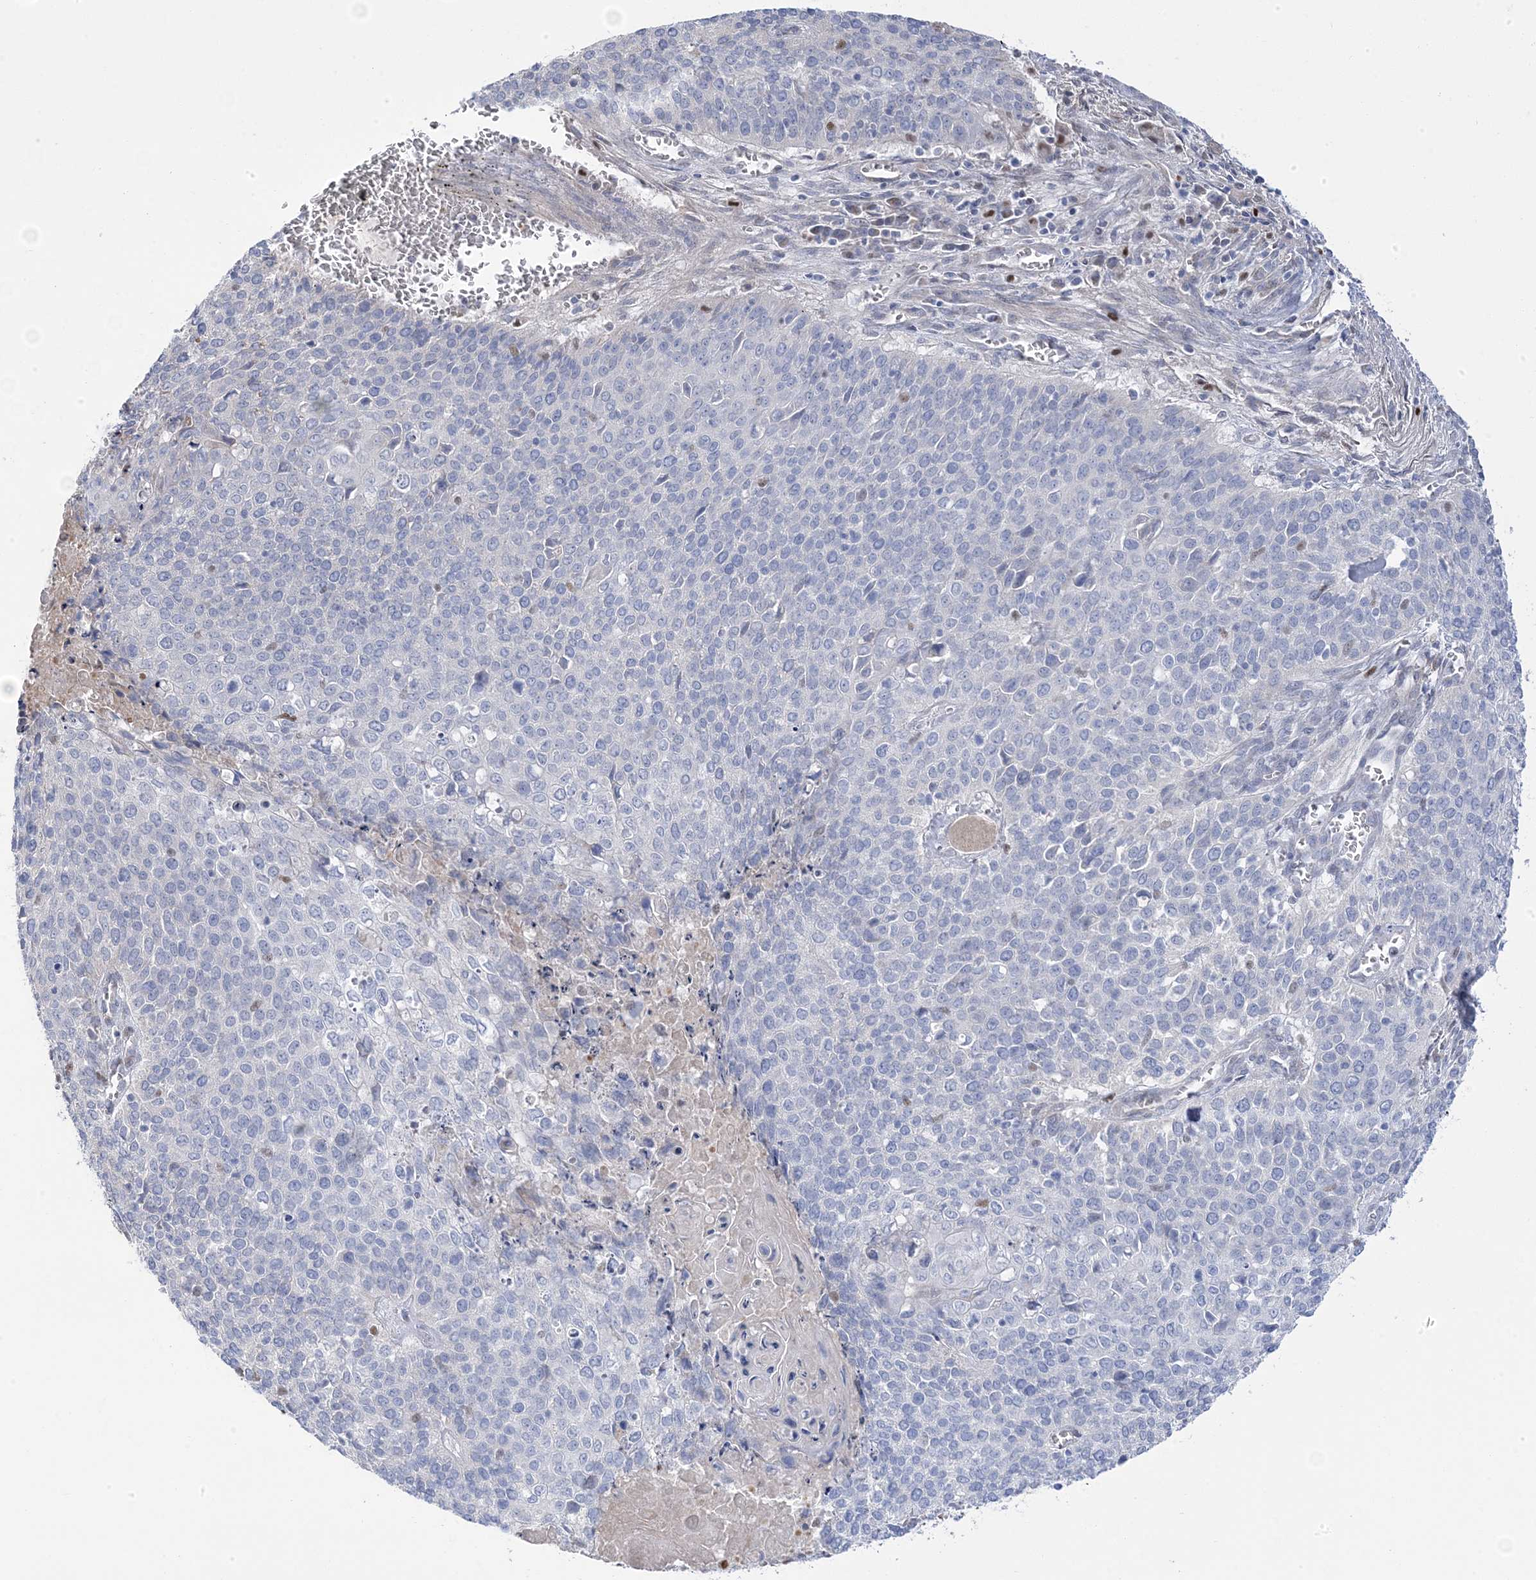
{"staining": {"intensity": "negative", "quantity": "none", "location": "none"}, "tissue": "cervical cancer", "cell_type": "Tumor cells", "image_type": "cancer", "snomed": [{"axis": "morphology", "description": "Squamous cell carcinoma, NOS"}, {"axis": "topography", "description": "Cervix"}], "caption": "Immunohistochemistry photomicrograph of human cervical cancer stained for a protein (brown), which displays no expression in tumor cells.", "gene": "GTPBP6", "patient": {"sex": "female", "age": 39}}